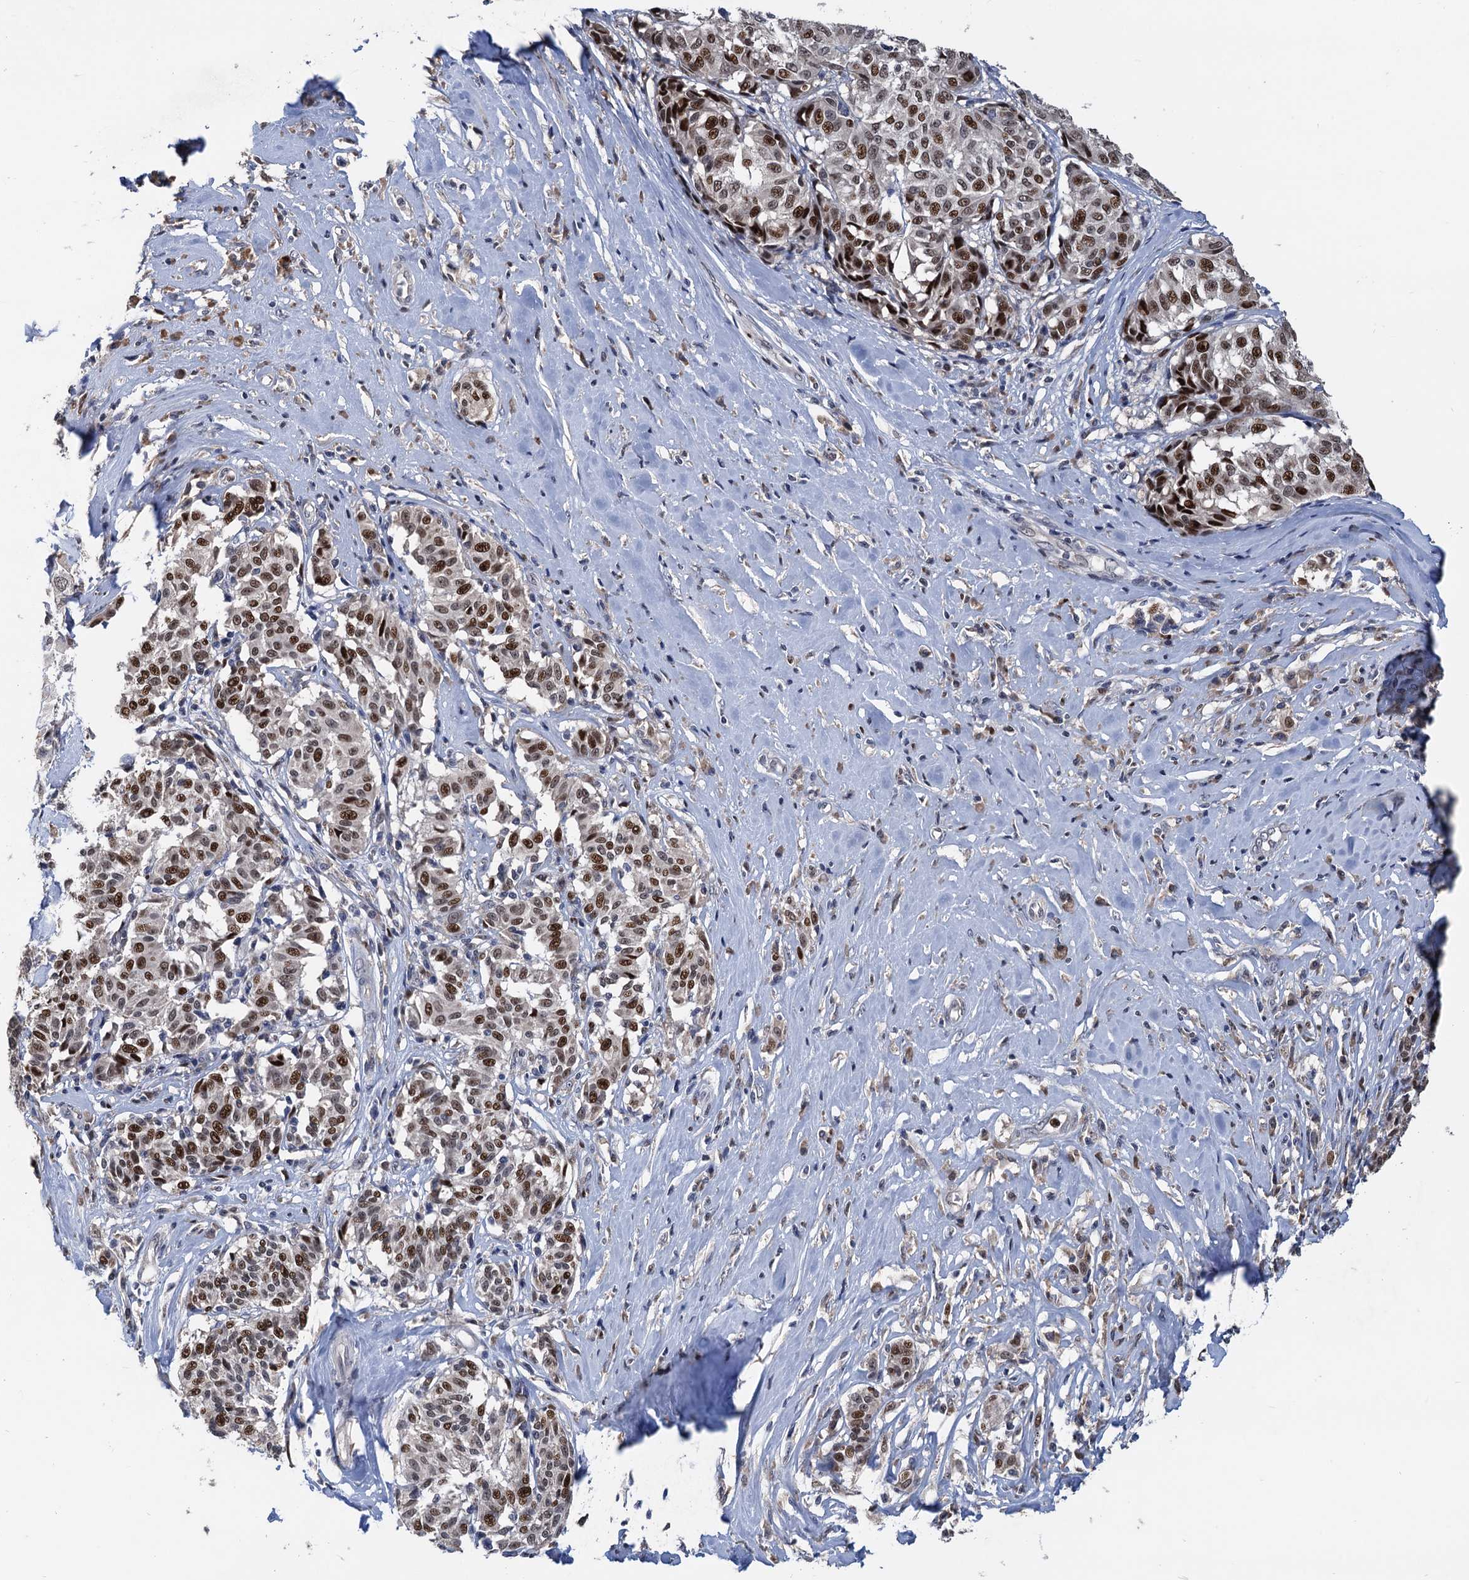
{"staining": {"intensity": "moderate", "quantity": ">75%", "location": "nuclear"}, "tissue": "melanoma", "cell_type": "Tumor cells", "image_type": "cancer", "snomed": [{"axis": "morphology", "description": "Malignant melanoma, NOS"}, {"axis": "topography", "description": "Skin"}], "caption": "Human melanoma stained with a brown dye demonstrates moderate nuclear positive expression in approximately >75% of tumor cells.", "gene": "TSEN34", "patient": {"sex": "female", "age": 72}}